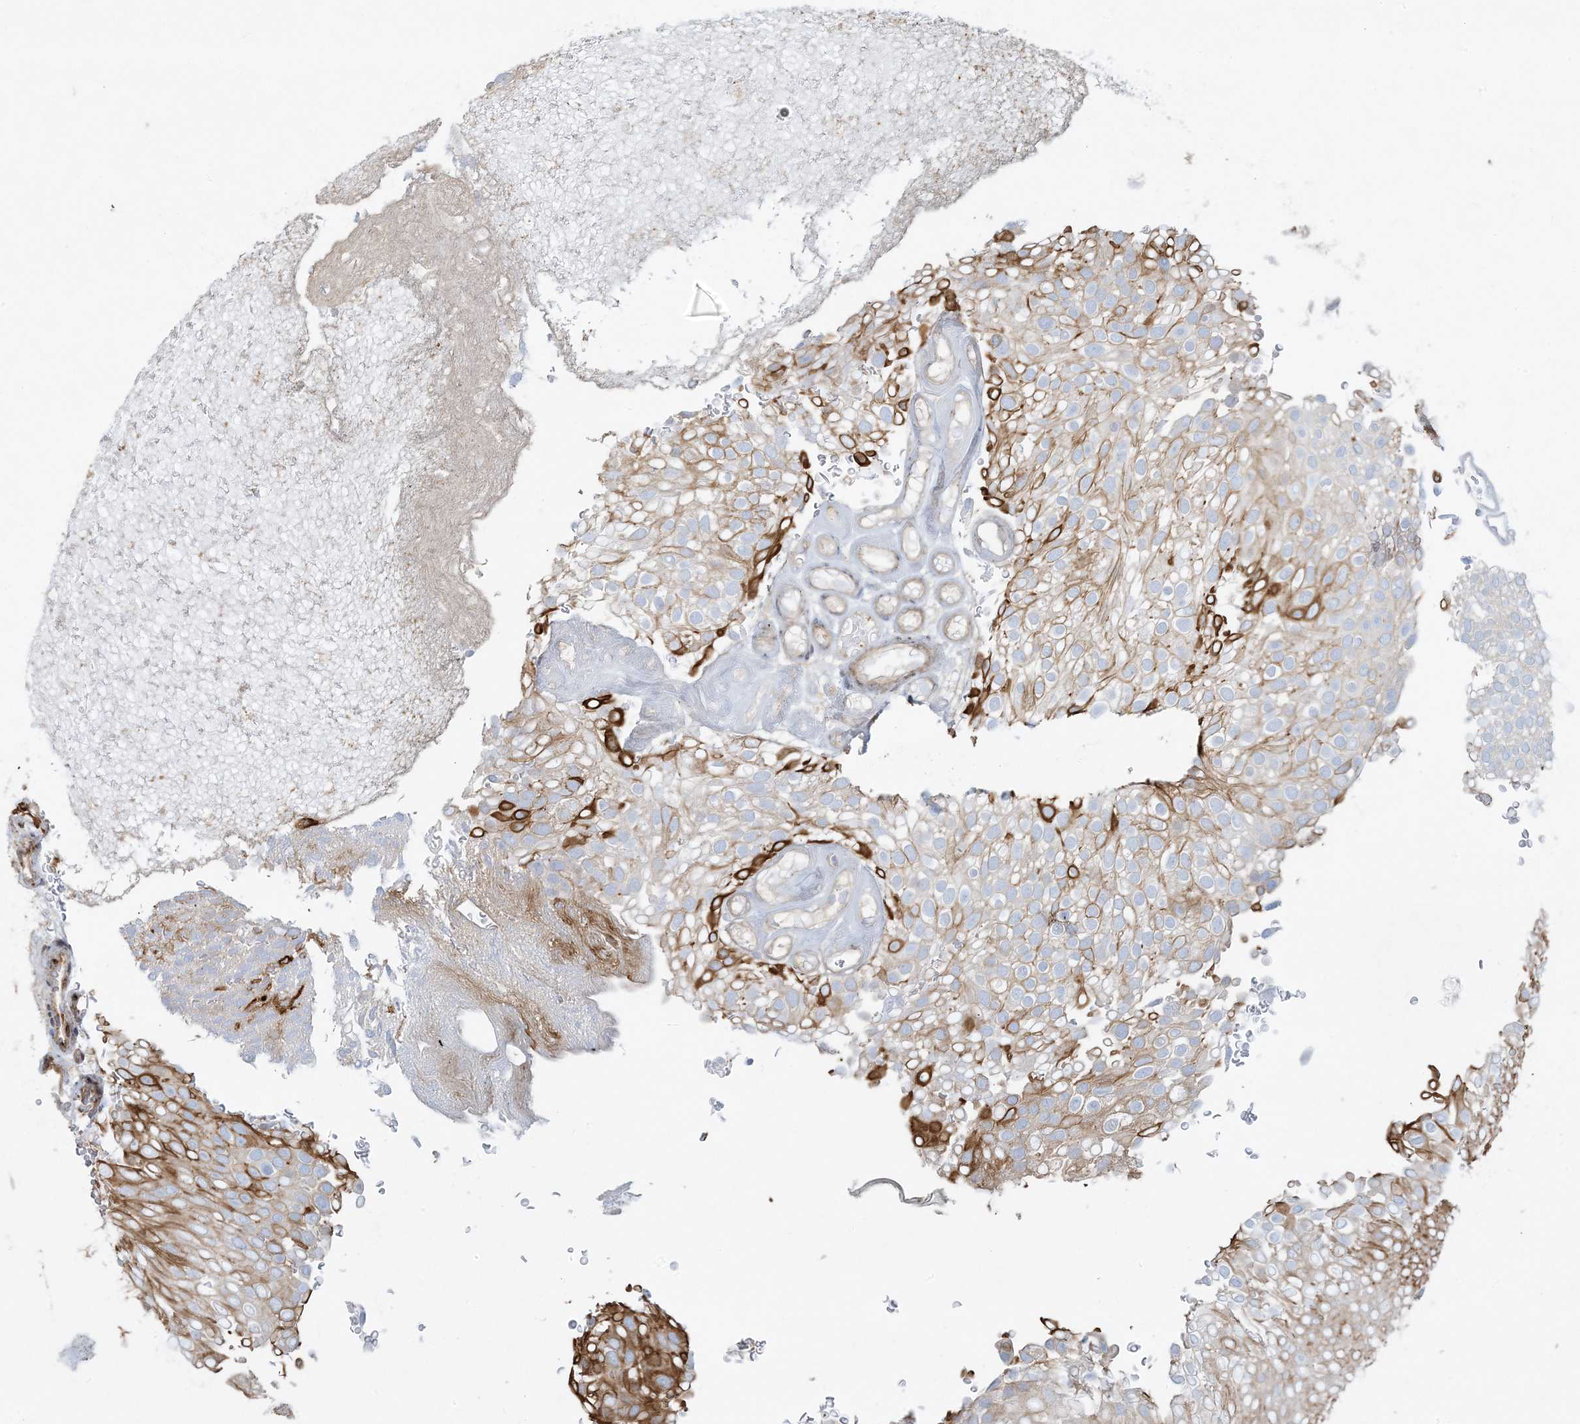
{"staining": {"intensity": "strong", "quantity": "<25%", "location": "cytoplasmic/membranous"}, "tissue": "urothelial cancer", "cell_type": "Tumor cells", "image_type": "cancer", "snomed": [{"axis": "morphology", "description": "Urothelial carcinoma, Low grade"}, {"axis": "topography", "description": "Urinary bladder"}], "caption": "Low-grade urothelial carcinoma stained with a brown dye exhibits strong cytoplasmic/membranous positive expression in about <25% of tumor cells.", "gene": "PIK3R4", "patient": {"sex": "male", "age": 78}}